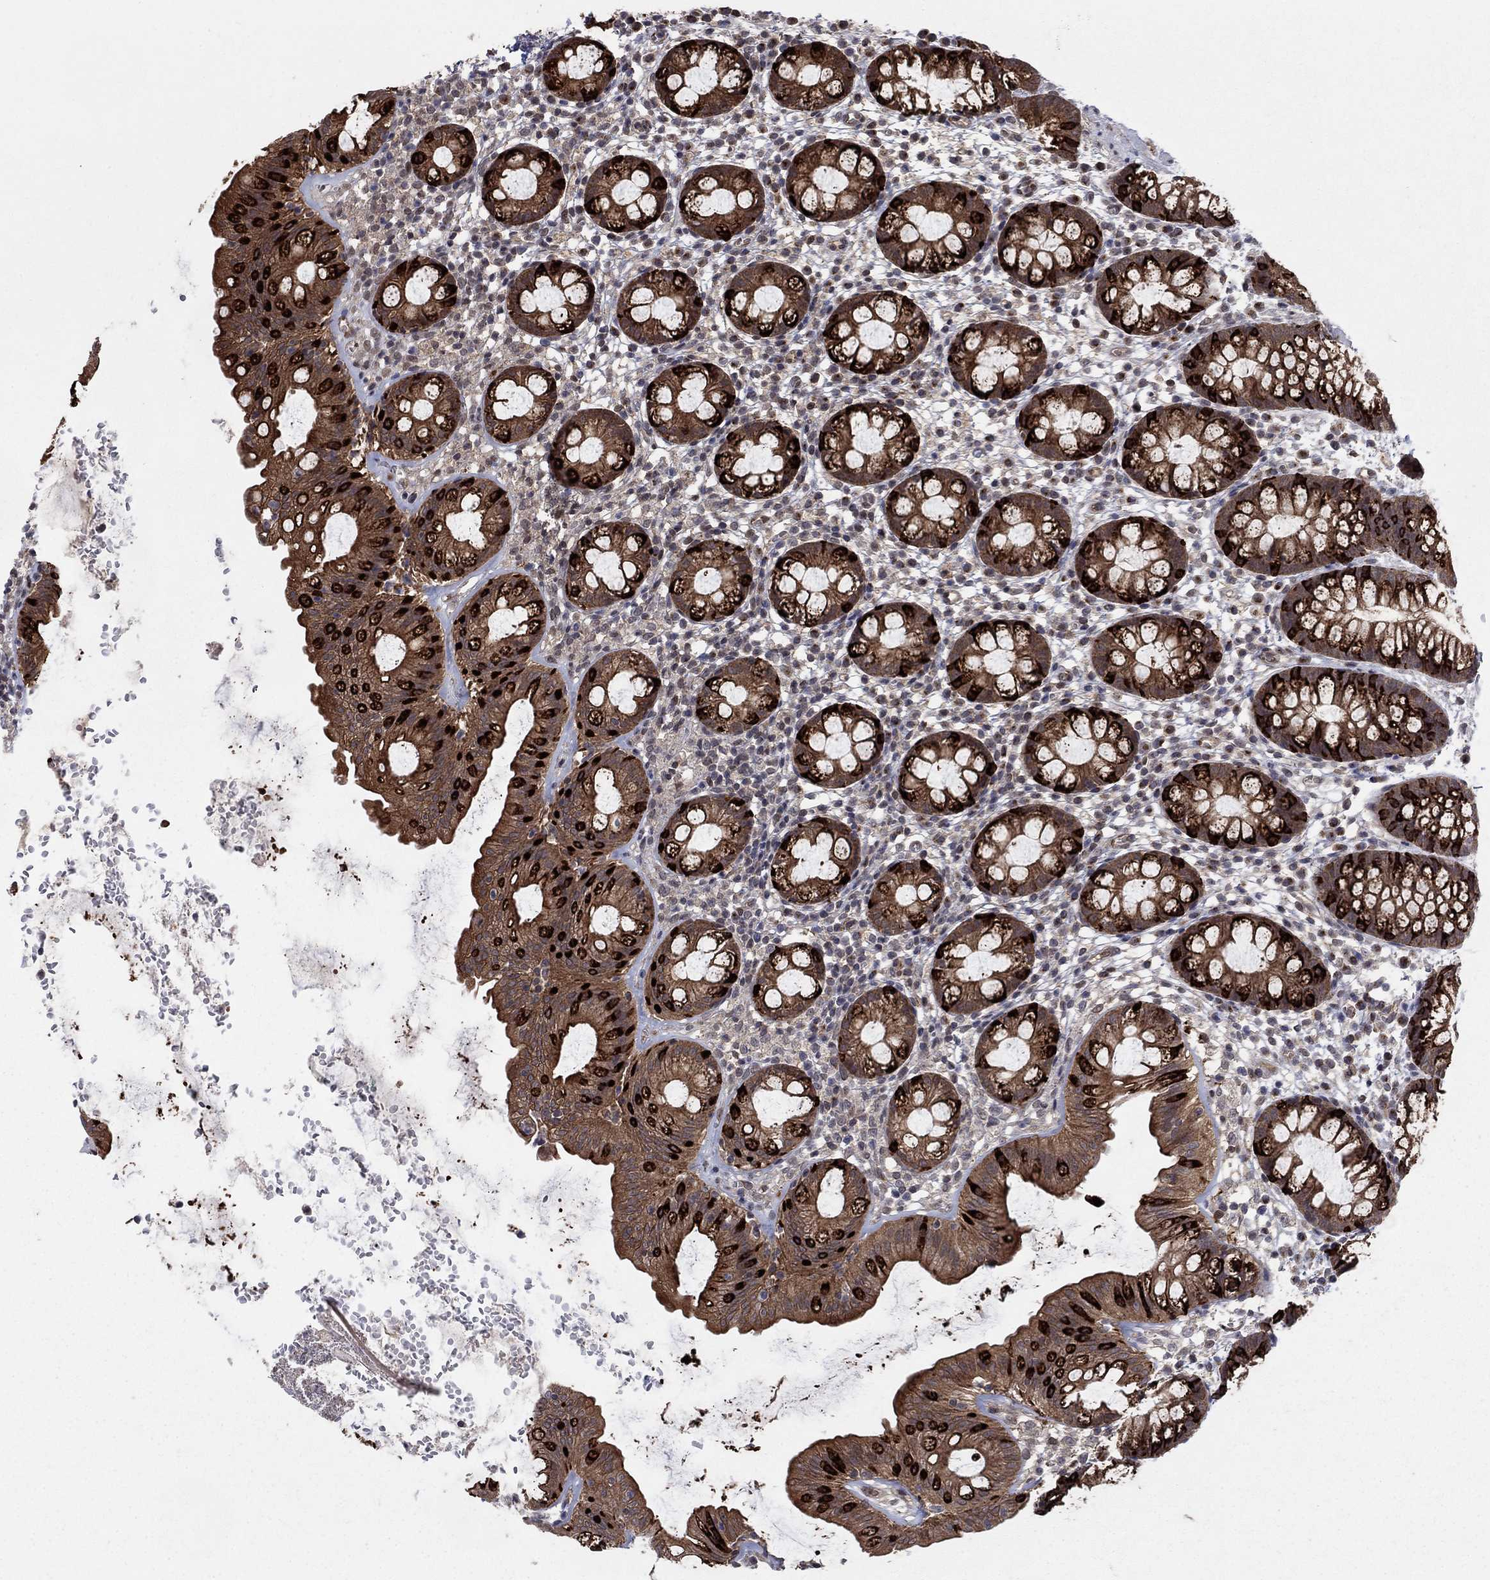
{"staining": {"intensity": "strong", "quantity": "25%-75%", "location": "cytoplasmic/membranous,nuclear"}, "tissue": "rectum", "cell_type": "Glandular cells", "image_type": "normal", "snomed": [{"axis": "morphology", "description": "Normal tissue, NOS"}, {"axis": "topography", "description": "Rectum"}], "caption": "IHC (DAB) staining of unremarkable rectum demonstrates strong cytoplasmic/membranous,nuclear protein positivity in about 25%-75% of glandular cells. The staining is performed using DAB (3,3'-diaminobenzidine) brown chromogen to label protein expression. The nuclei are counter-stained blue using hematoxylin.", "gene": "SH3RF1", "patient": {"sex": "male", "age": 57}}